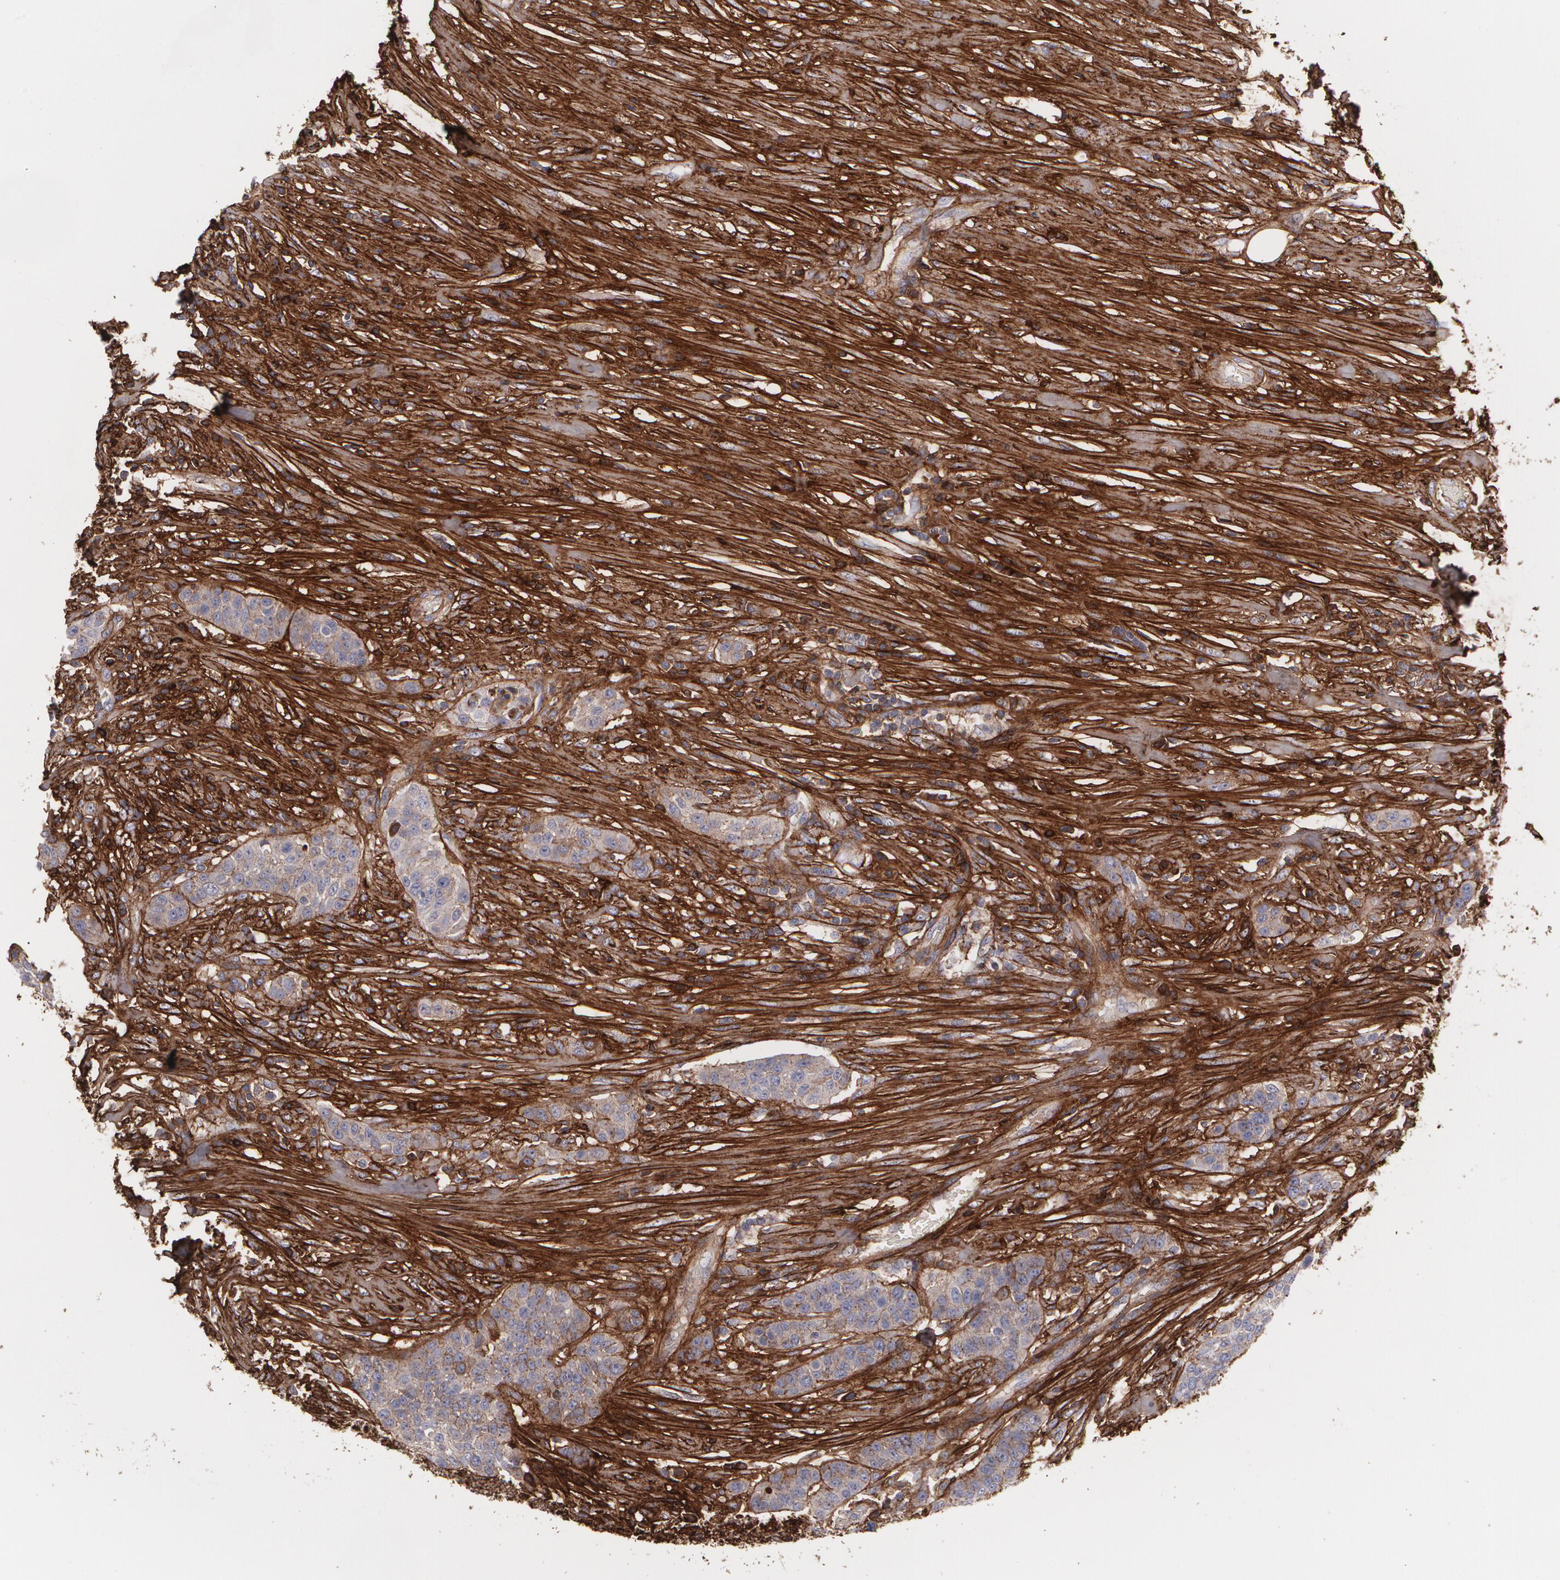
{"staining": {"intensity": "weak", "quantity": ">75%", "location": "cytoplasmic/membranous"}, "tissue": "urothelial cancer", "cell_type": "Tumor cells", "image_type": "cancer", "snomed": [{"axis": "morphology", "description": "Urothelial carcinoma, High grade"}, {"axis": "topography", "description": "Urinary bladder"}], "caption": "Human urothelial carcinoma (high-grade) stained for a protein (brown) displays weak cytoplasmic/membranous positive positivity in about >75% of tumor cells.", "gene": "FBLN1", "patient": {"sex": "male", "age": 72}}